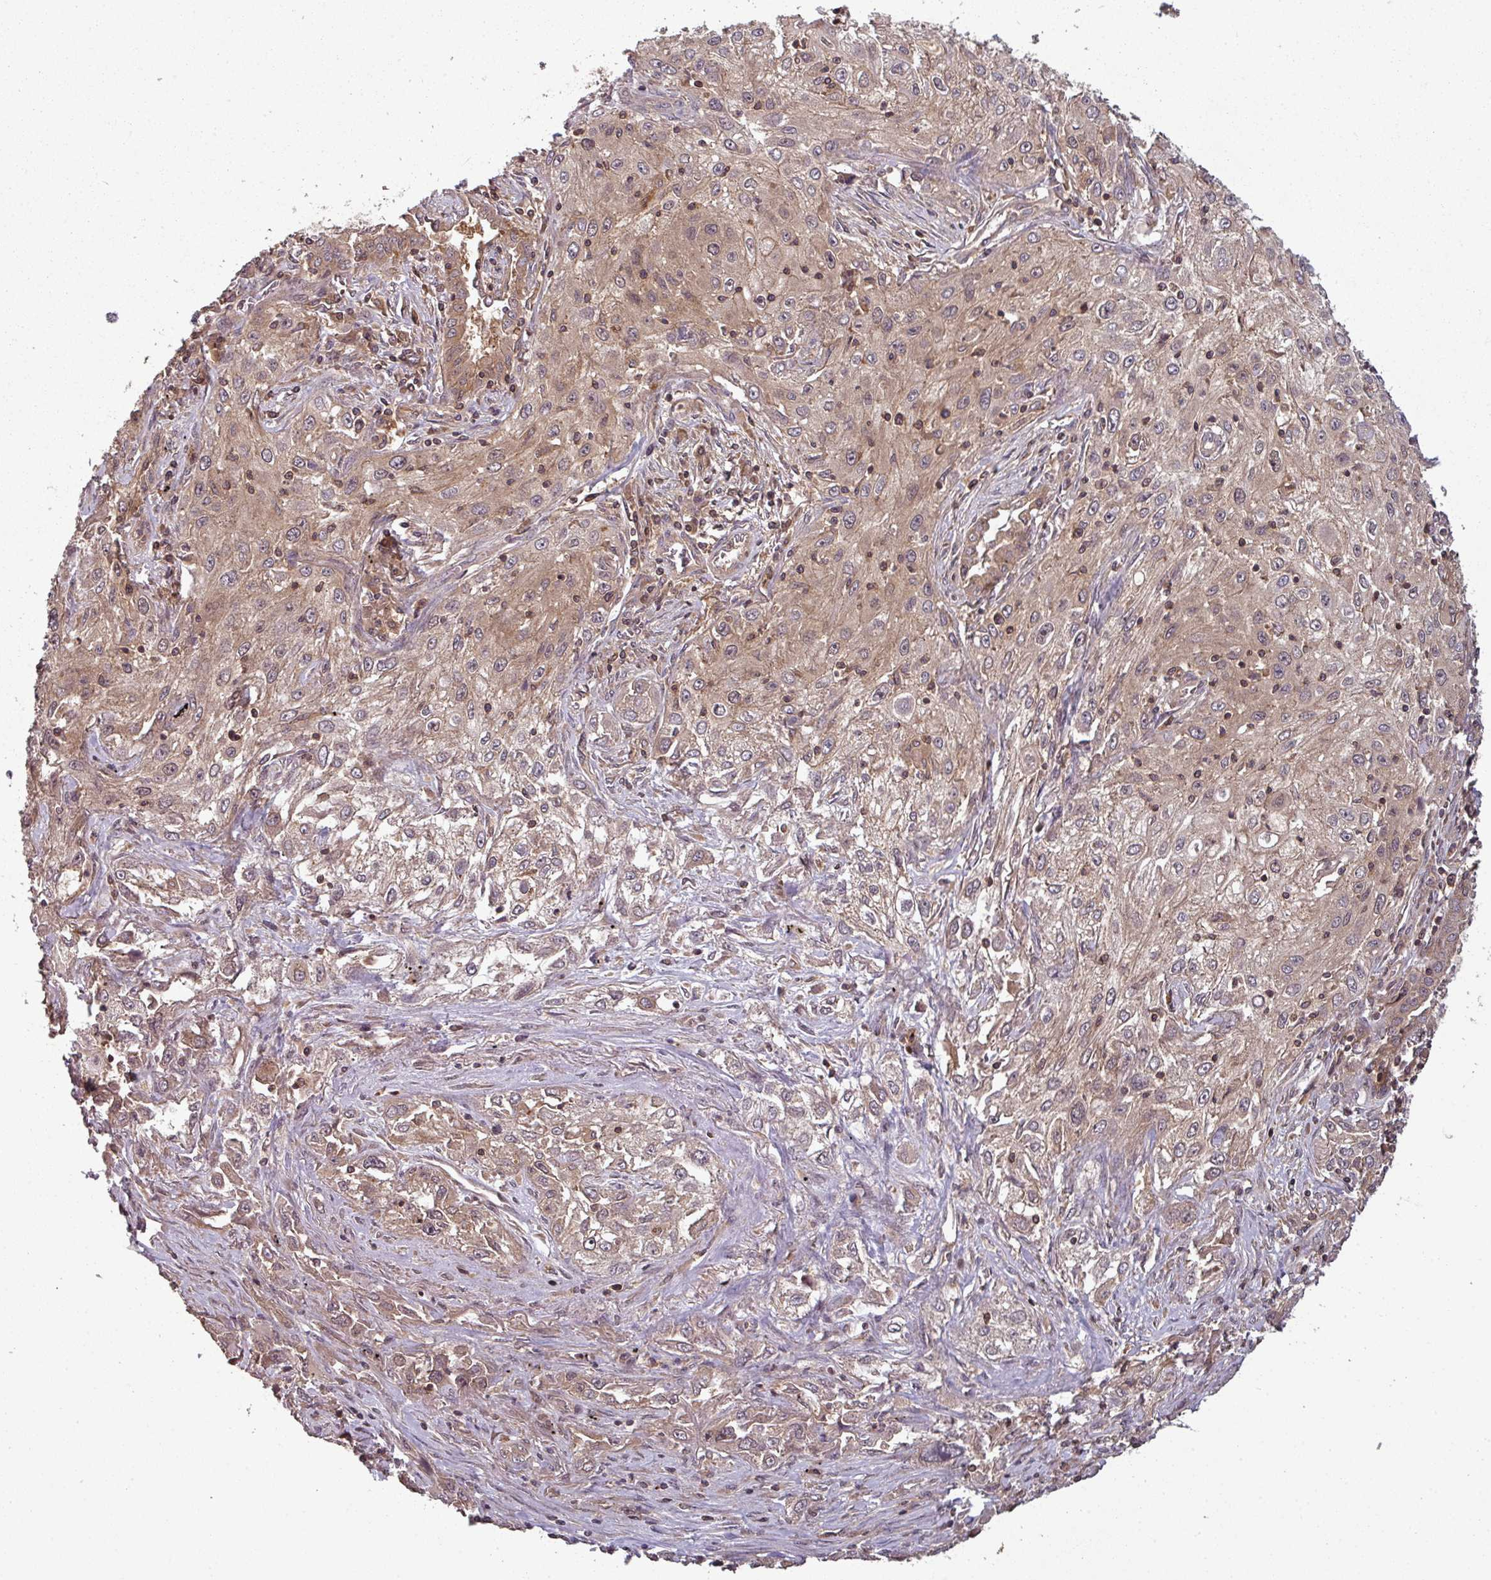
{"staining": {"intensity": "moderate", "quantity": ">75%", "location": "cytoplasmic/membranous"}, "tissue": "lung cancer", "cell_type": "Tumor cells", "image_type": "cancer", "snomed": [{"axis": "morphology", "description": "Squamous cell carcinoma, NOS"}, {"axis": "topography", "description": "Lung"}], "caption": "This micrograph exhibits immunohistochemistry (IHC) staining of lung squamous cell carcinoma, with medium moderate cytoplasmic/membranous staining in approximately >75% of tumor cells.", "gene": "GSKIP", "patient": {"sex": "female", "age": 69}}